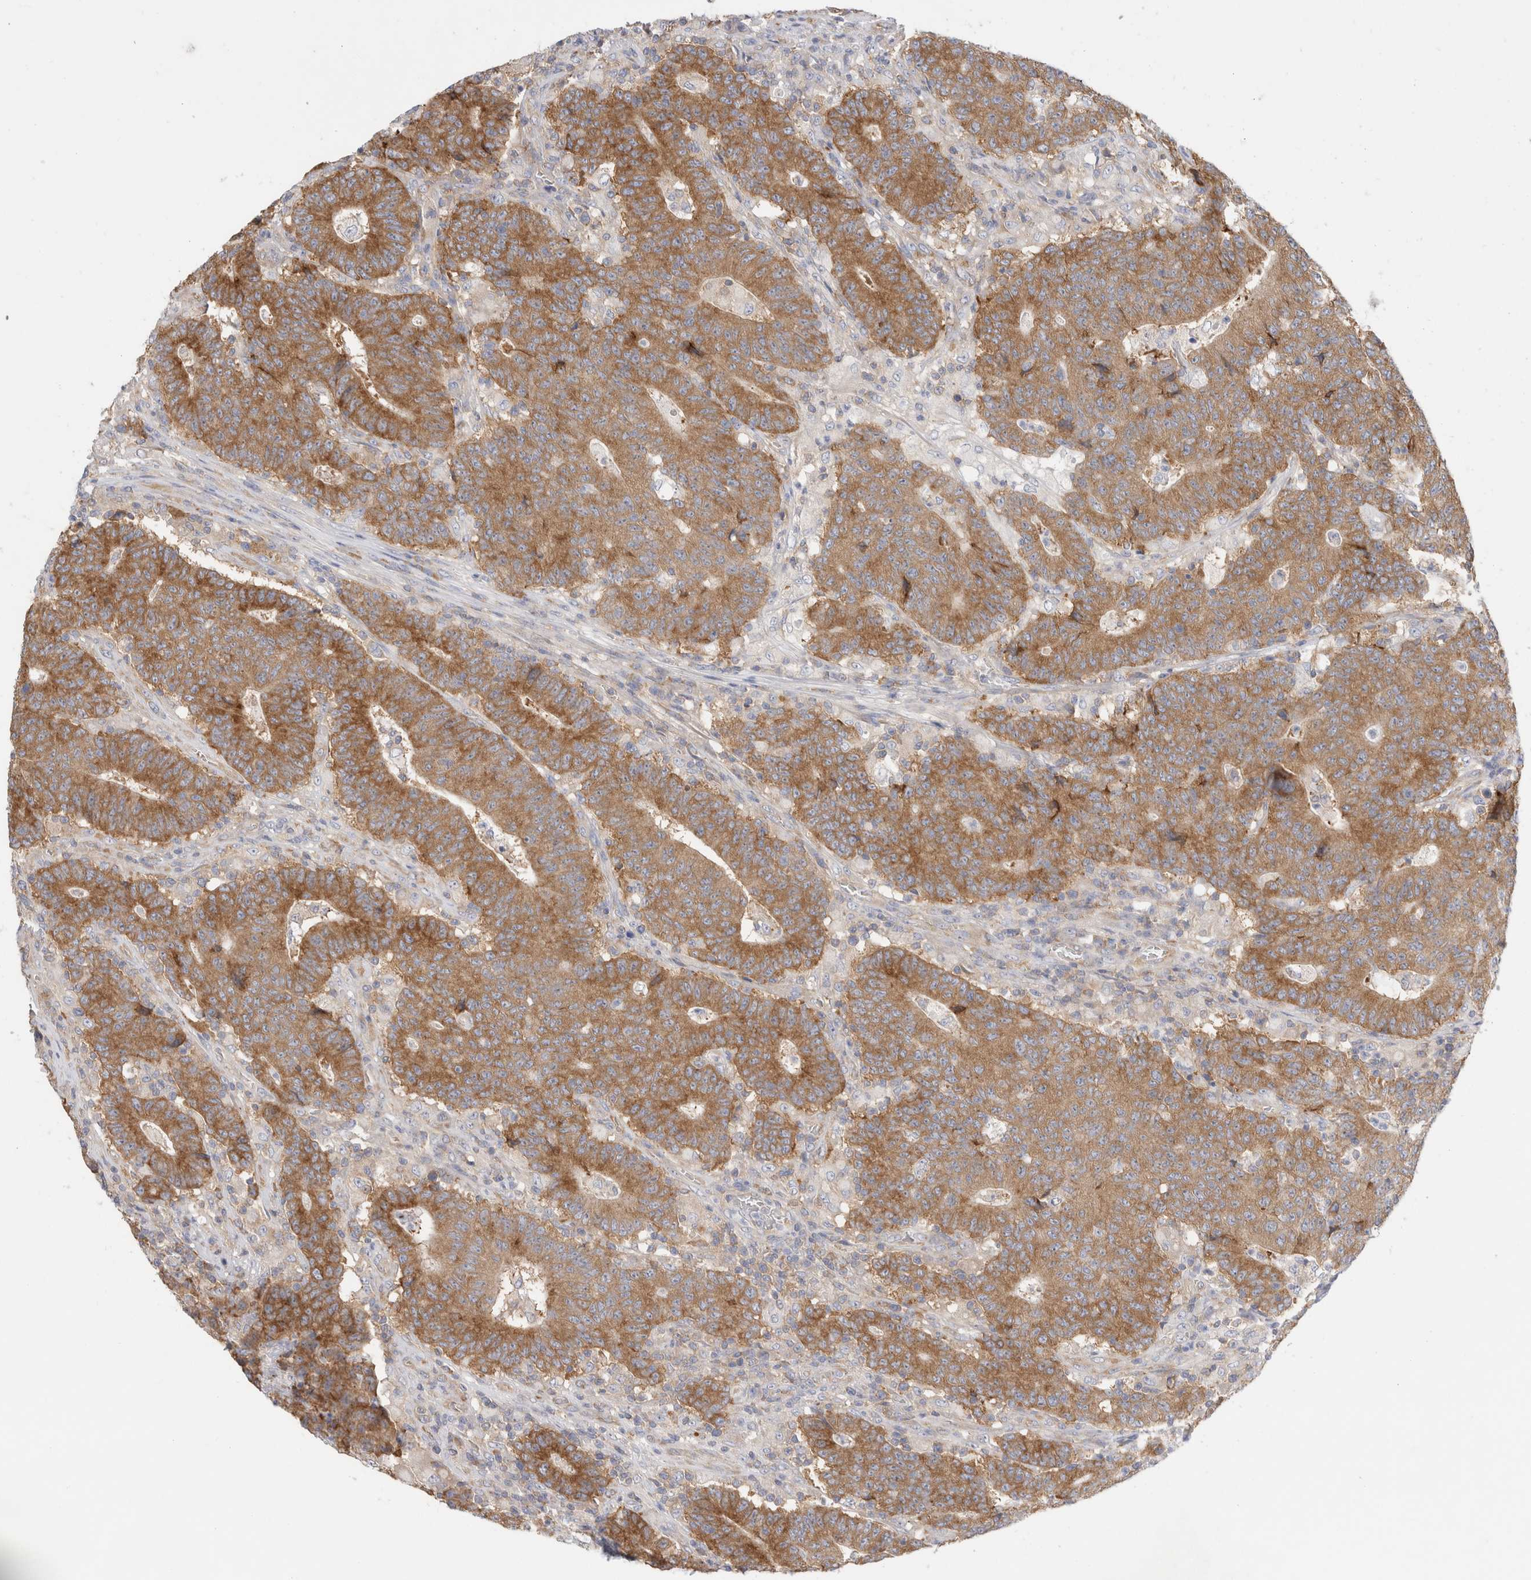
{"staining": {"intensity": "moderate", "quantity": ">75%", "location": "cytoplasmic/membranous"}, "tissue": "colorectal cancer", "cell_type": "Tumor cells", "image_type": "cancer", "snomed": [{"axis": "morphology", "description": "Normal tissue, NOS"}, {"axis": "morphology", "description": "Adenocarcinoma, NOS"}, {"axis": "topography", "description": "Colon"}], "caption": "Colorectal cancer stained with a brown dye reveals moderate cytoplasmic/membranous positive expression in approximately >75% of tumor cells.", "gene": "ZNF23", "patient": {"sex": "female", "age": 75}}